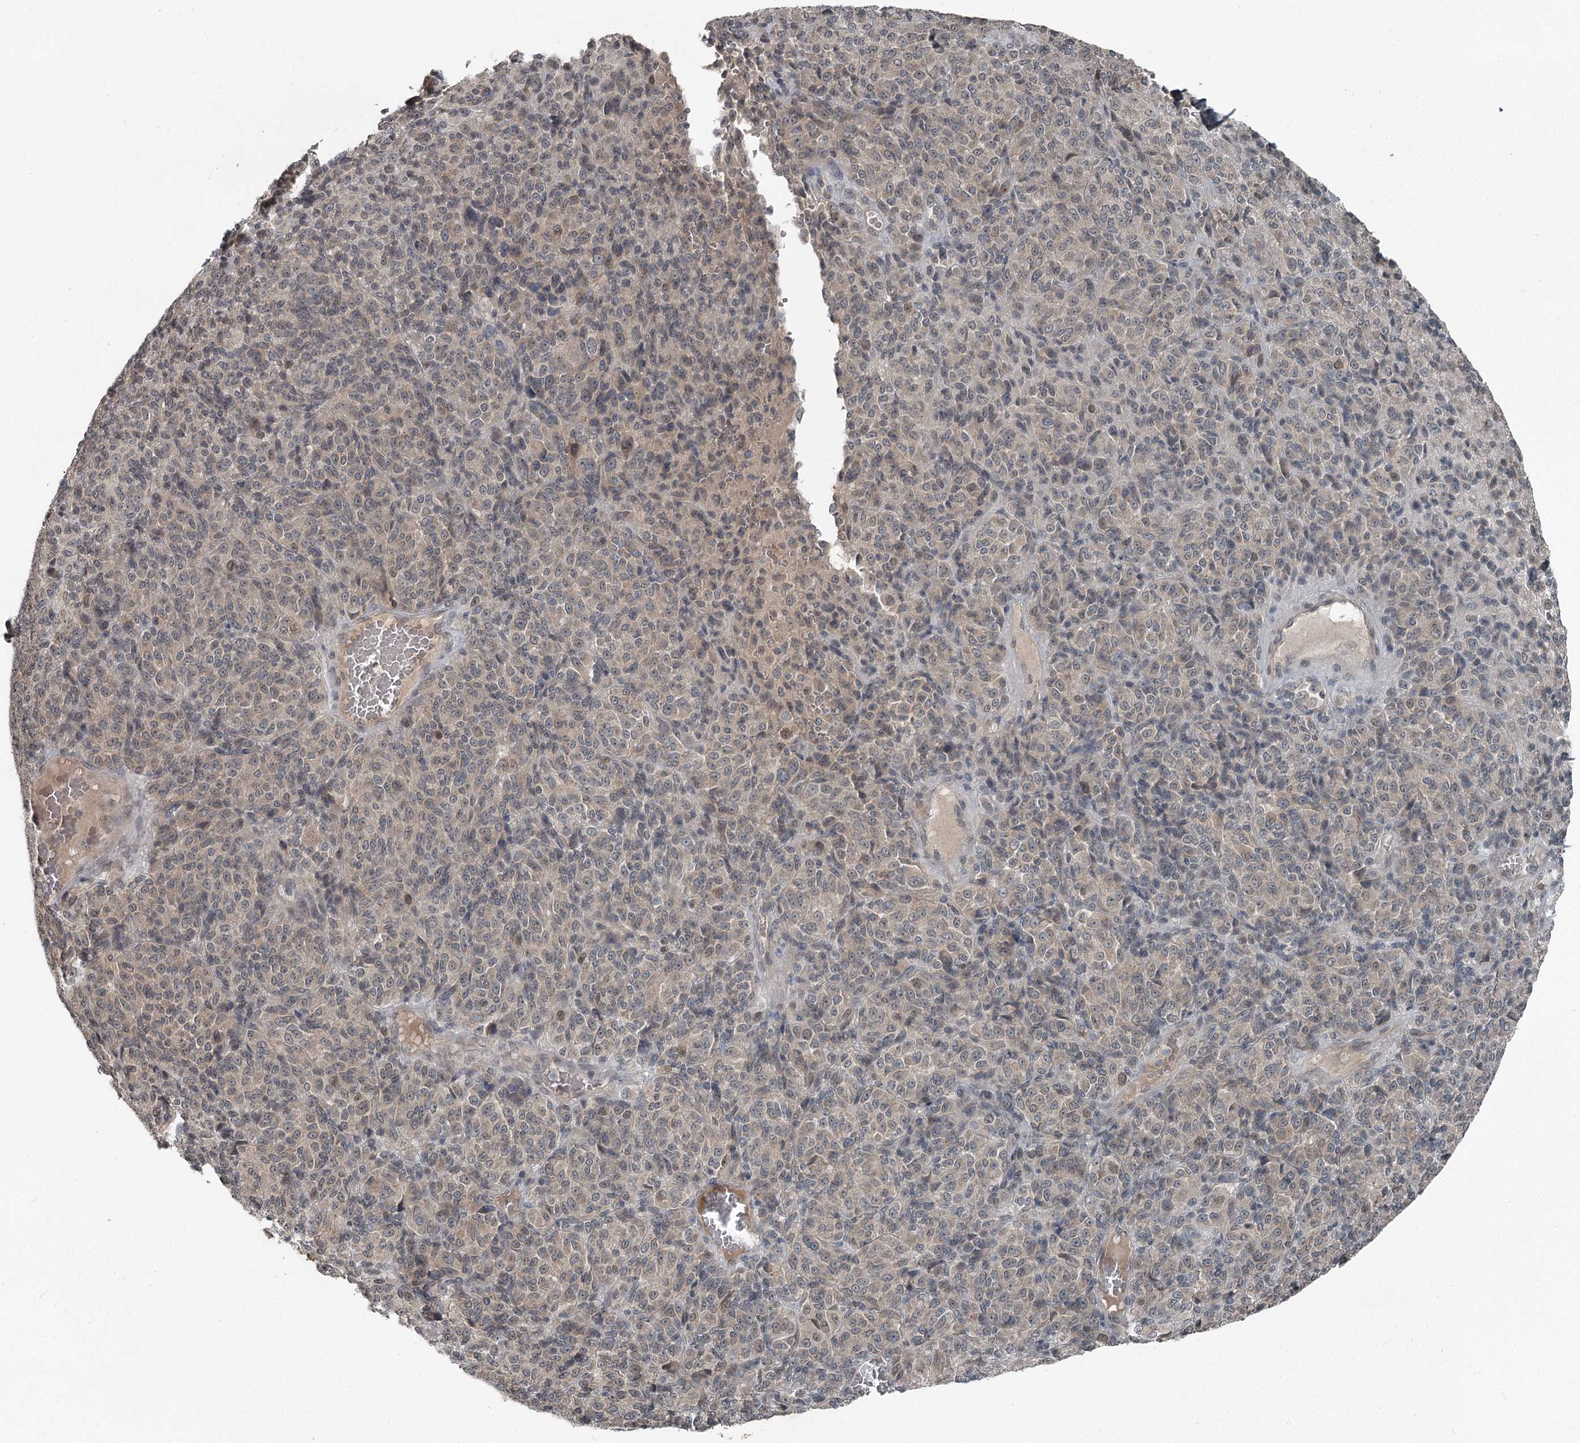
{"staining": {"intensity": "weak", "quantity": "<25%", "location": "nuclear"}, "tissue": "melanoma", "cell_type": "Tumor cells", "image_type": "cancer", "snomed": [{"axis": "morphology", "description": "Malignant melanoma, Metastatic site"}, {"axis": "topography", "description": "Brain"}], "caption": "Immunohistochemistry of melanoma displays no positivity in tumor cells. (DAB (3,3'-diaminobenzidine) immunohistochemistry with hematoxylin counter stain).", "gene": "SLC39A8", "patient": {"sex": "female", "age": 56}}